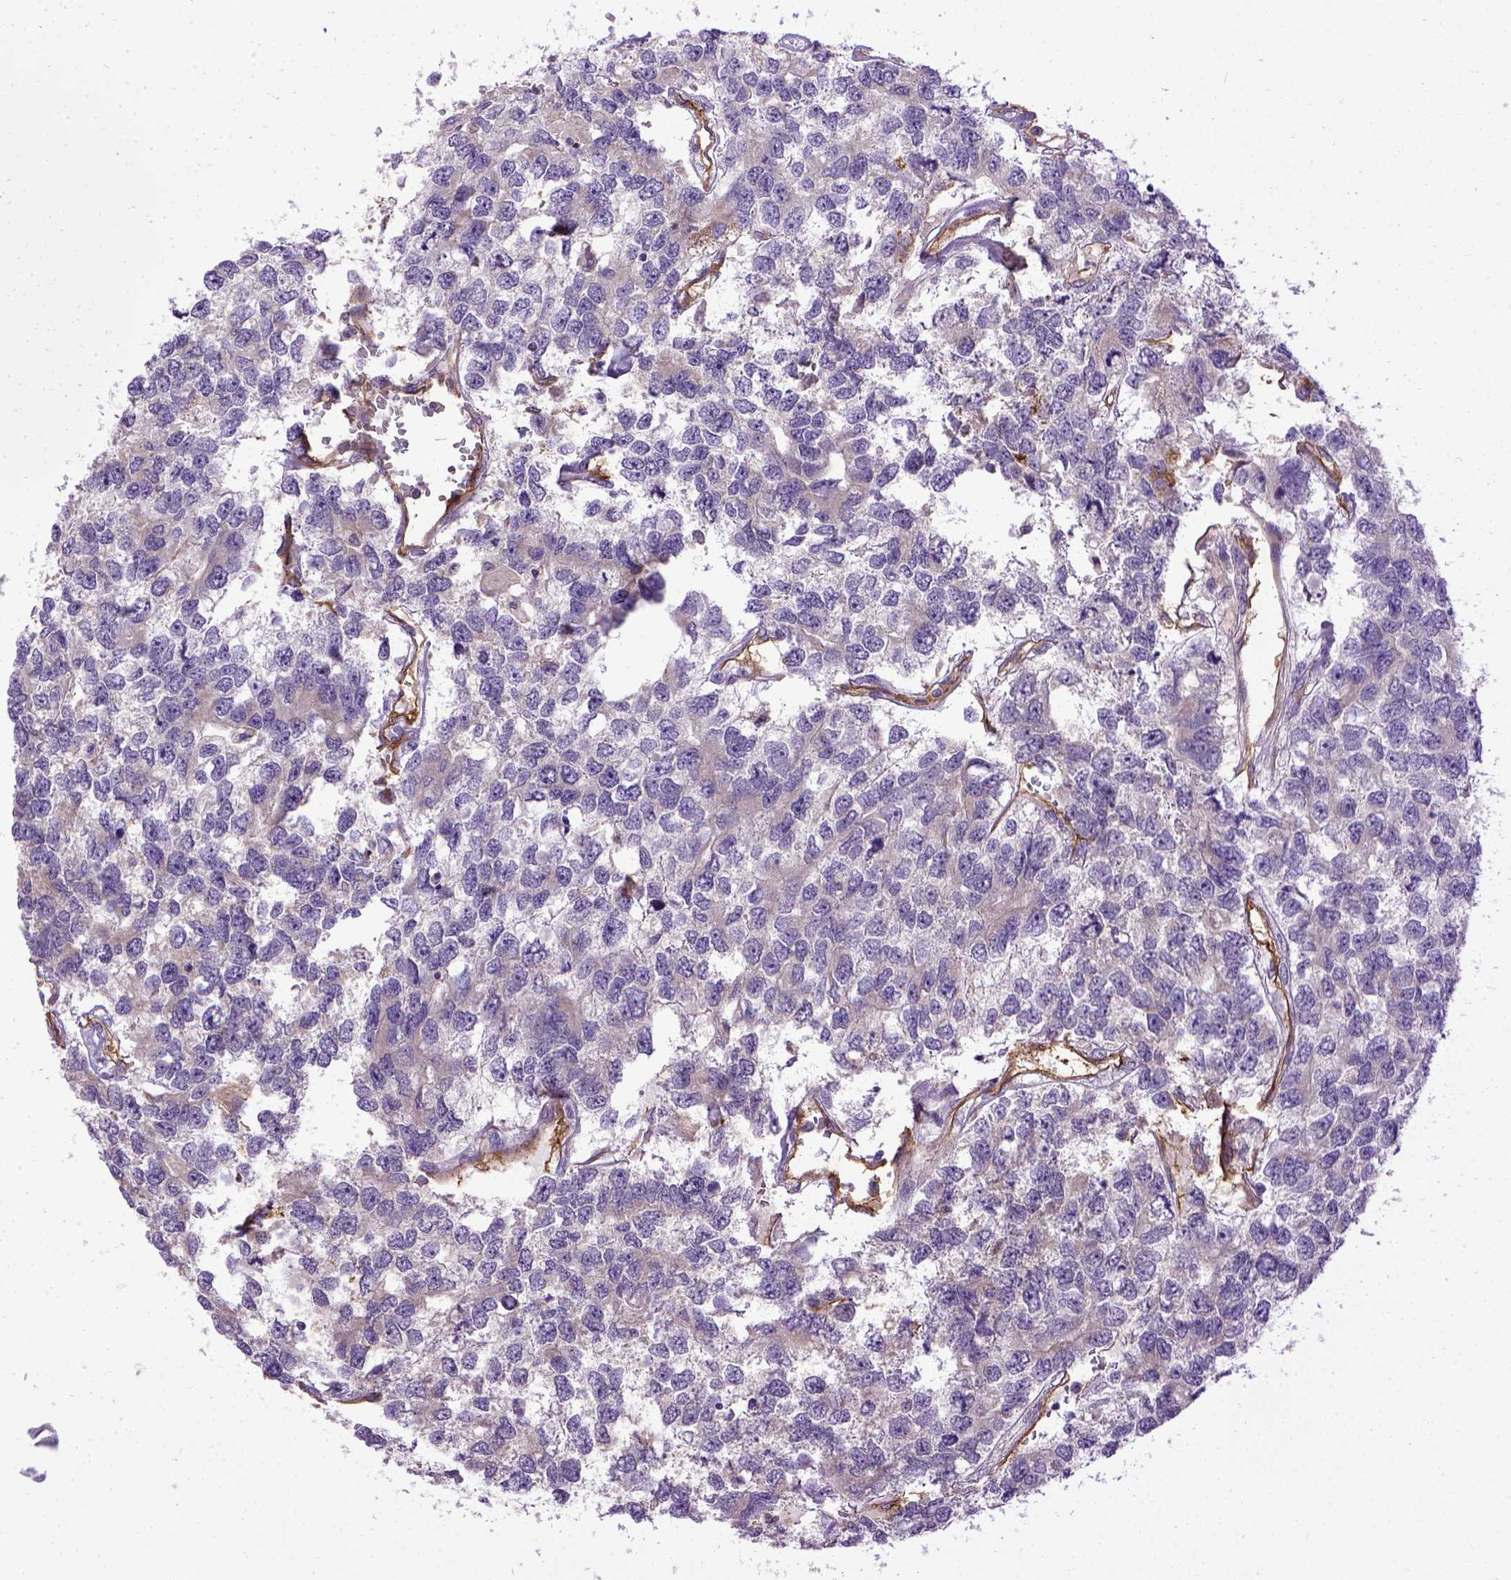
{"staining": {"intensity": "negative", "quantity": "none", "location": "none"}, "tissue": "testis cancer", "cell_type": "Tumor cells", "image_type": "cancer", "snomed": [{"axis": "morphology", "description": "Seminoma, NOS"}, {"axis": "topography", "description": "Testis"}], "caption": "Testis cancer stained for a protein using immunohistochemistry shows no staining tumor cells.", "gene": "ENG", "patient": {"sex": "male", "age": 52}}